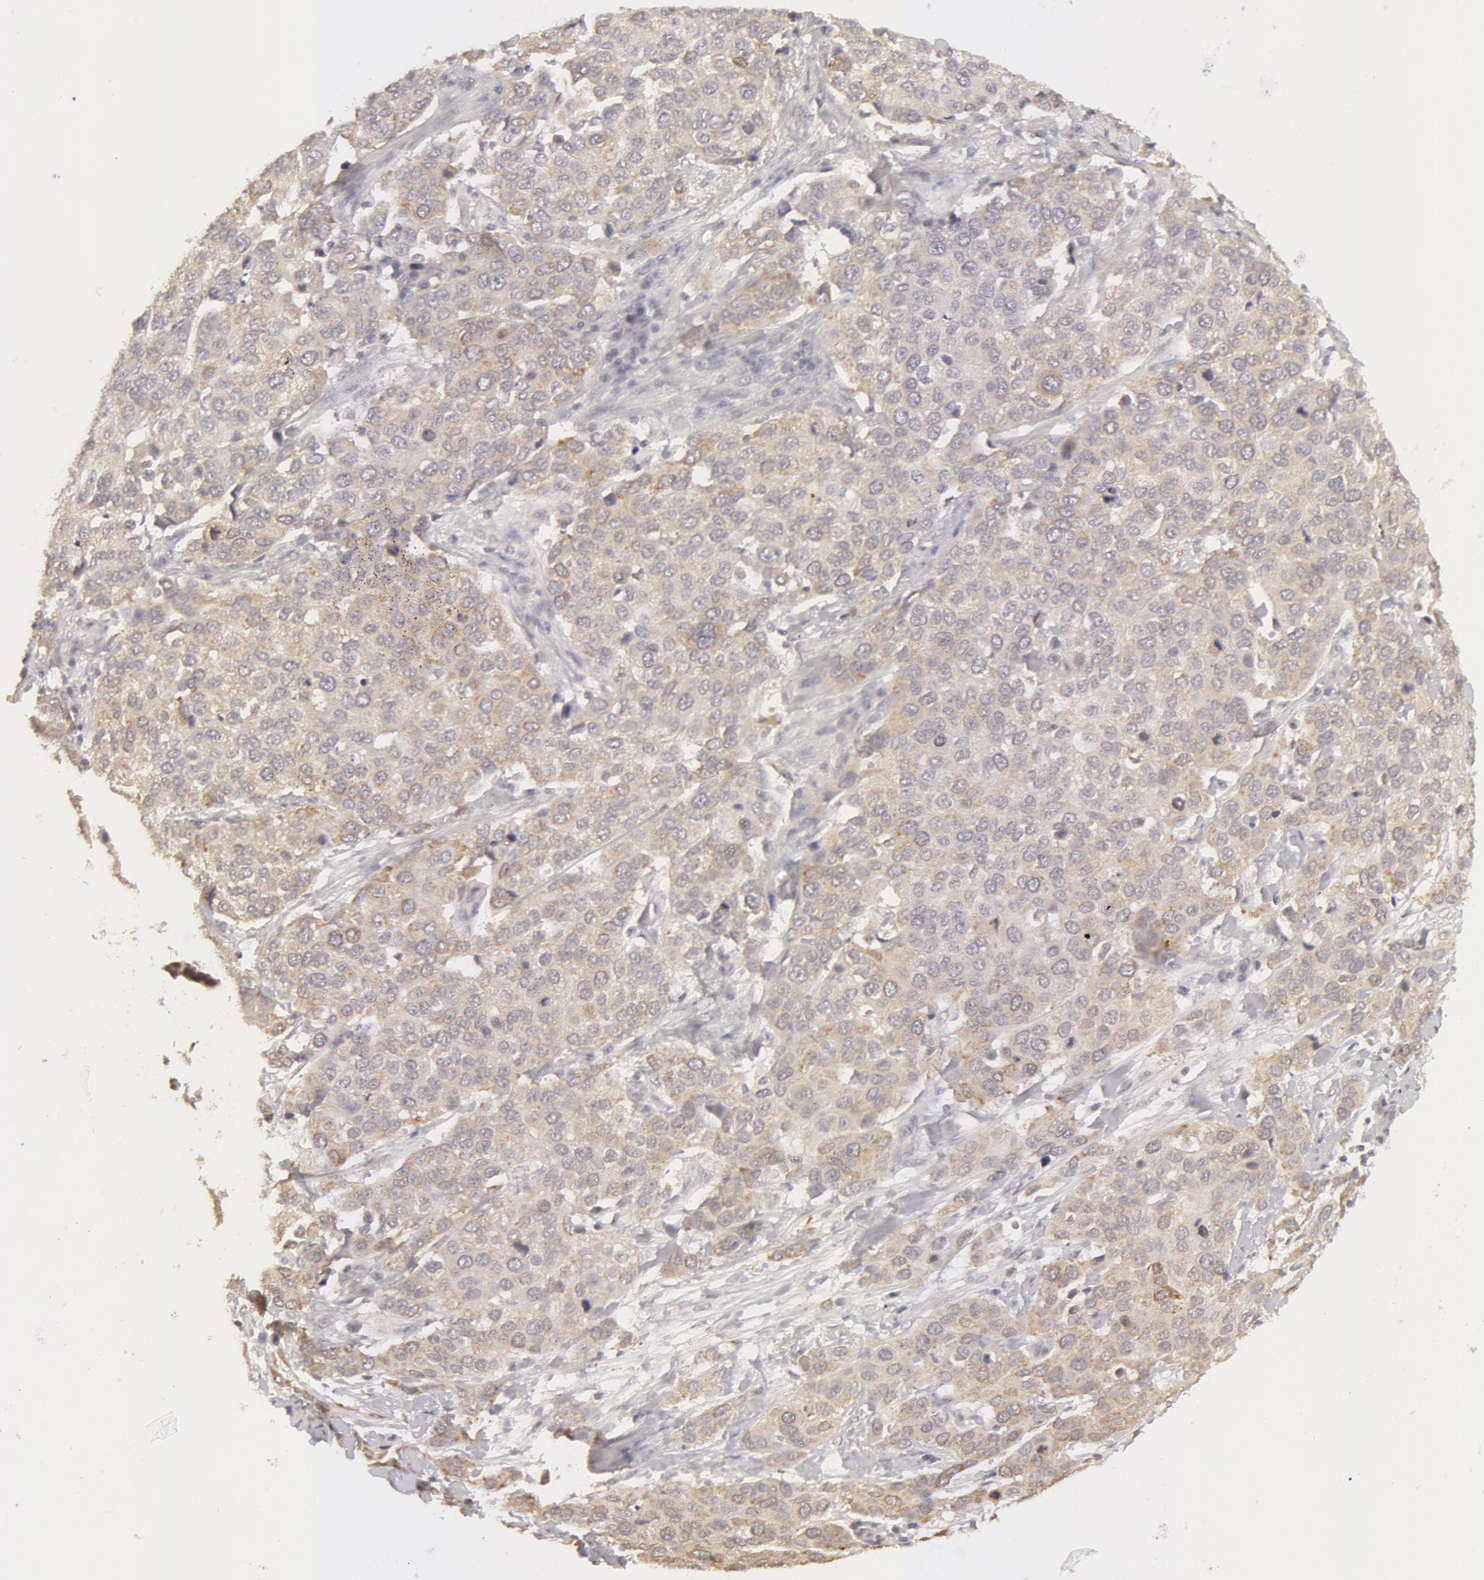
{"staining": {"intensity": "weak", "quantity": ">75%", "location": "cytoplasmic/membranous"}, "tissue": "cervical cancer", "cell_type": "Tumor cells", "image_type": "cancer", "snomed": [{"axis": "morphology", "description": "Squamous cell carcinoma, NOS"}, {"axis": "topography", "description": "Cervix"}], "caption": "Immunohistochemical staining of cervical cancer displays weak cytoplasmic/membranous protein expression in approximately >75% of tumor cells.", "gene": "ADAM10", "patient": {"sex": "female", "age": 54}}